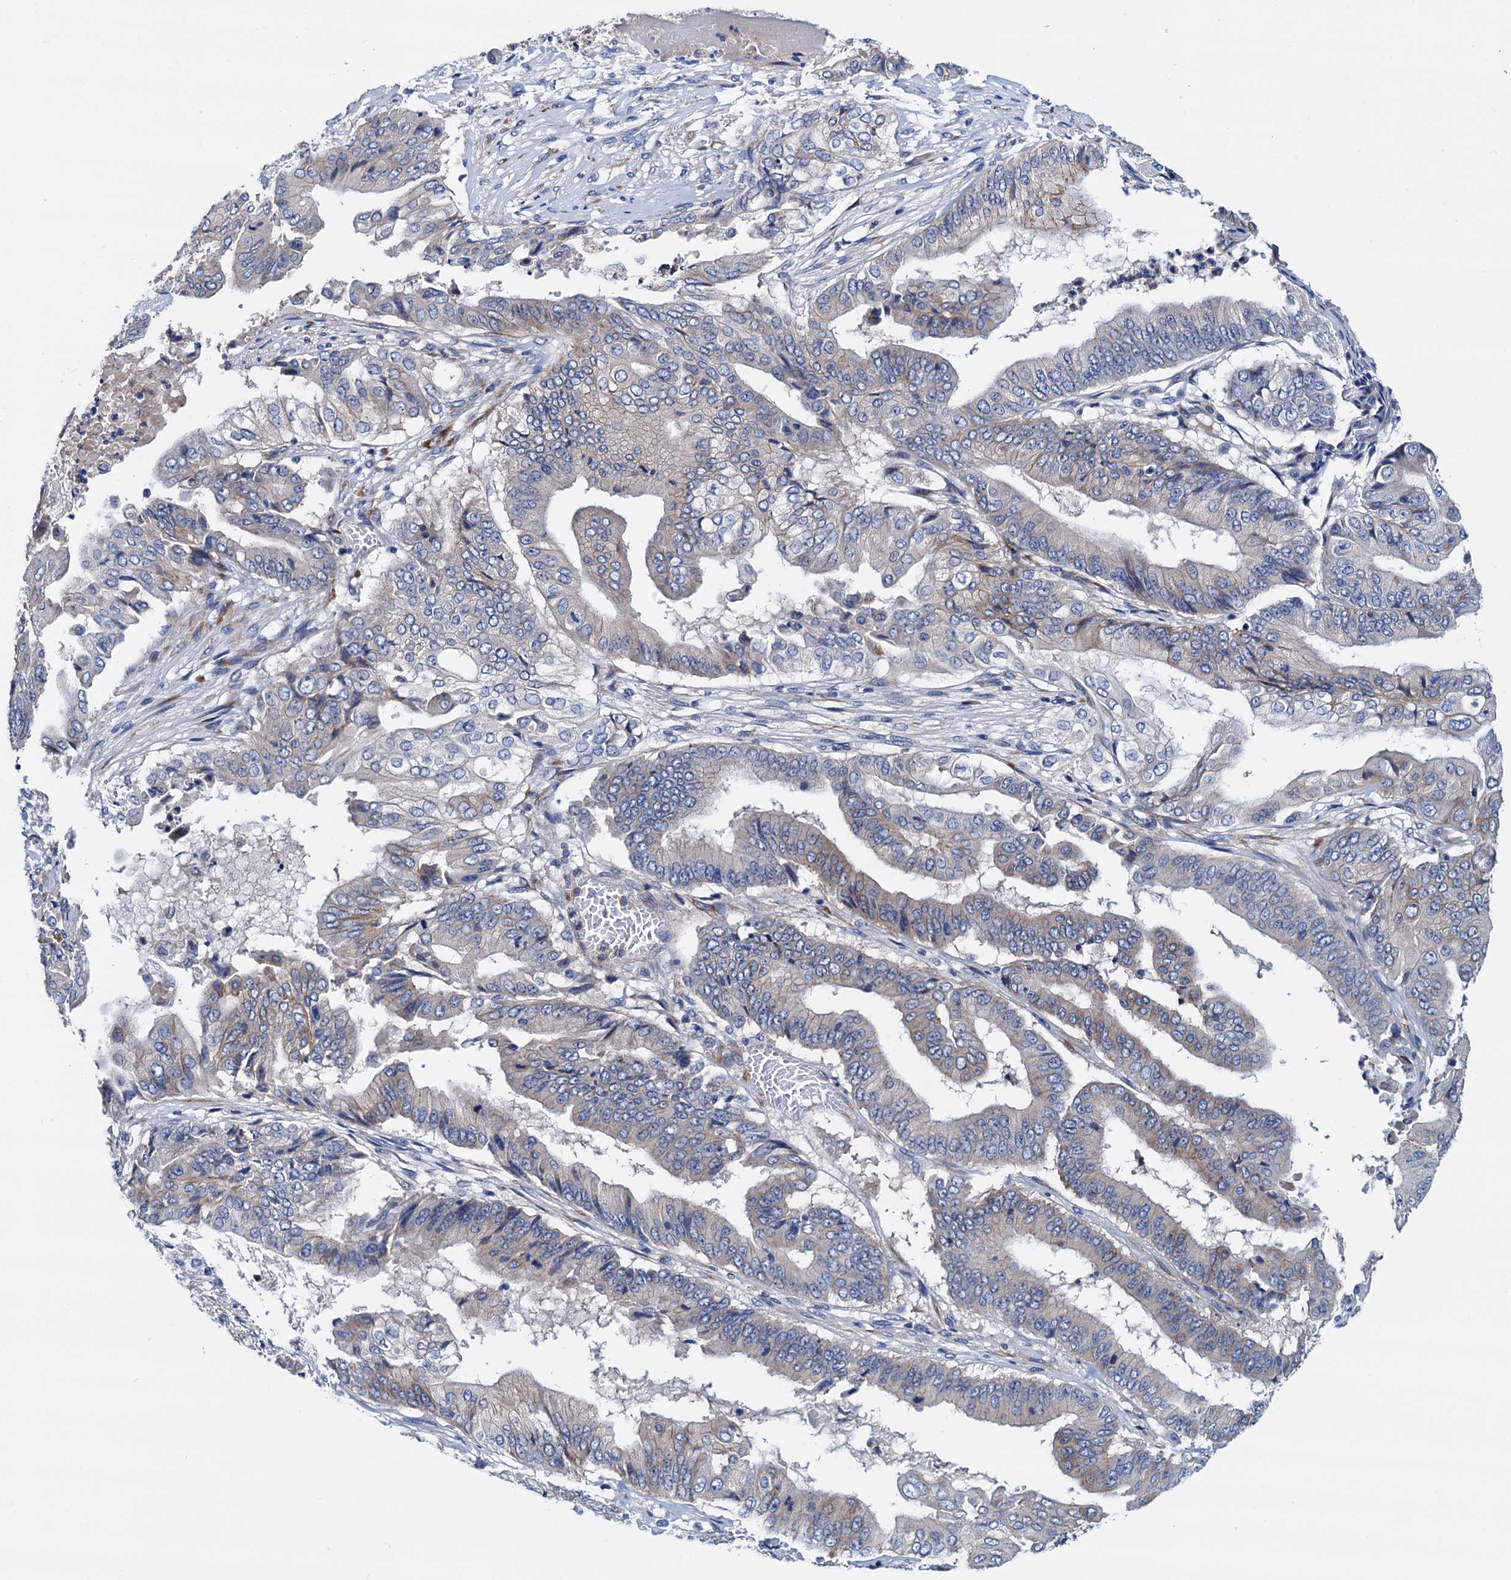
{"staining": {"intensity": "negative", "quantity": "none", "location": "none"}, "tissue": "pancreatic cancer", "cell_type": "Tumor cells", "image_type": "cancer", "snomed": [{"axis": "morphology", "description": "Adenocarcinoma, NOS"}, {"axis": "topography", "description": "Pancreas"}], "caption": "Immunohistochemistry (IHC) of pancreatic cancer (adenocarcinoma) reveals no staining in tumor cells.", "gene": "RASSF9", "patient": {"sex": "female", "age": 77}}